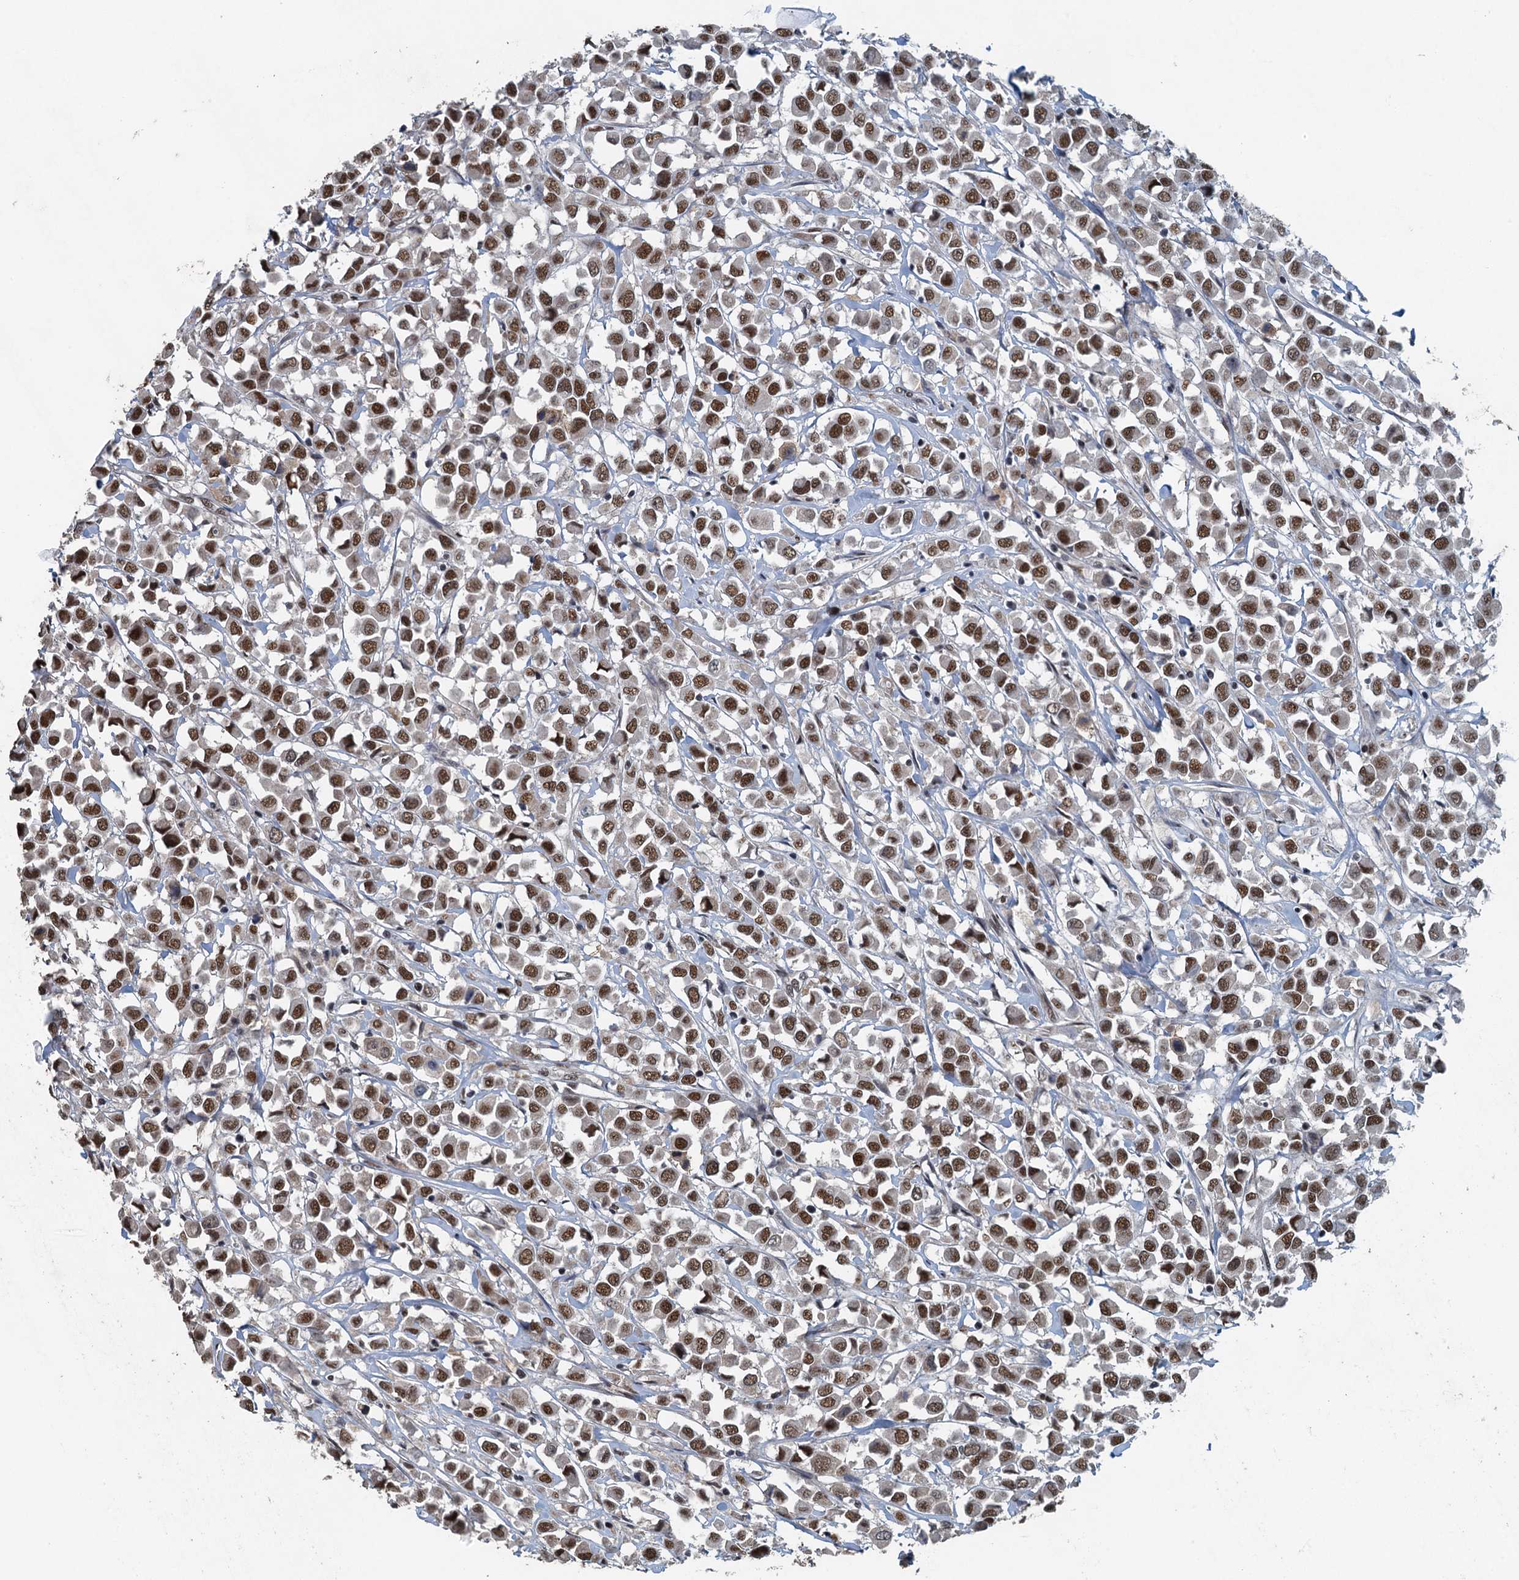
{"staining": {"intensity": "moderate", "quantity": ">75%", "location": "nuclear"}, "tissue": "breast cancer", "cell_type": "Tumor cells", "image_type": "cancer", "snomed": [{"axis": "morphology", "description": "Duct carcinoma"}, {"axis": "topography", "description": "Breast"}], "caption": "Human breast cancer (infiltrating ductal carcinoma) stained with a protein marker reveals moderate staining in tumor cells.", "gene": "MTA3", "patient": {"sex": "female", "age": 61}}